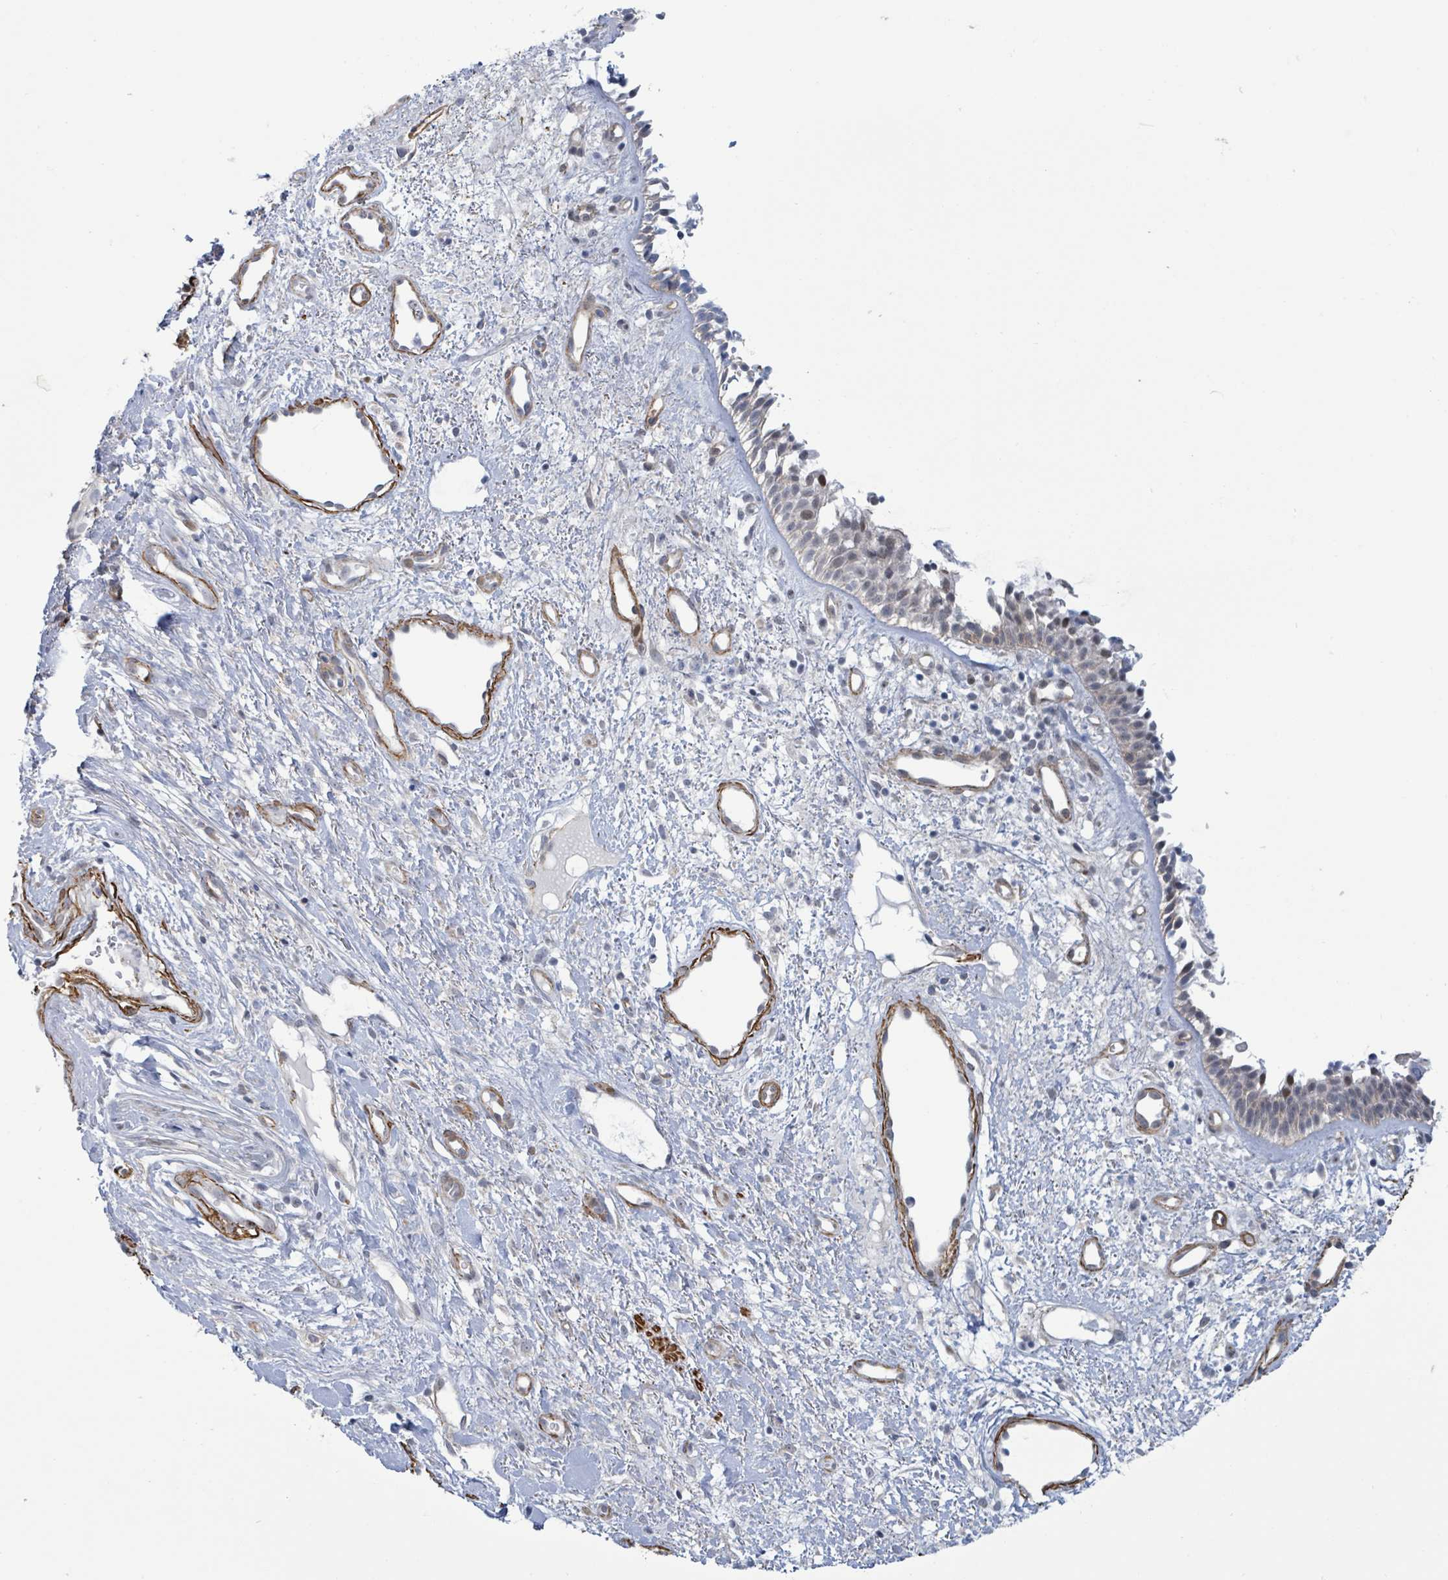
{"staining": {"intensity": "moderate", "quantity": "<25%", "location": "cytoplasmic/membranous"}, "tissue": "nasopharynx", "cell_type": "Respiratory epithelial cells", "image_type": "normal", "snomed": [{"axis": "morphology", "description": "Normal tissue, NOS"}, {"axis": "topography", "description": "Cartilage tissue"}, {"axis": "topography", "description": "Nasopharynx"}, {"axis": "topography", "description": "Thyroid gland"}], "caption": "Respiratory epithelial cells show low levels of moderate cytoplasmic/membranous positivity in about <25% of cells in benign nasopharynx.", "gene": "DMRTC1B", "patient": {"sex": "male", "age": 63}}